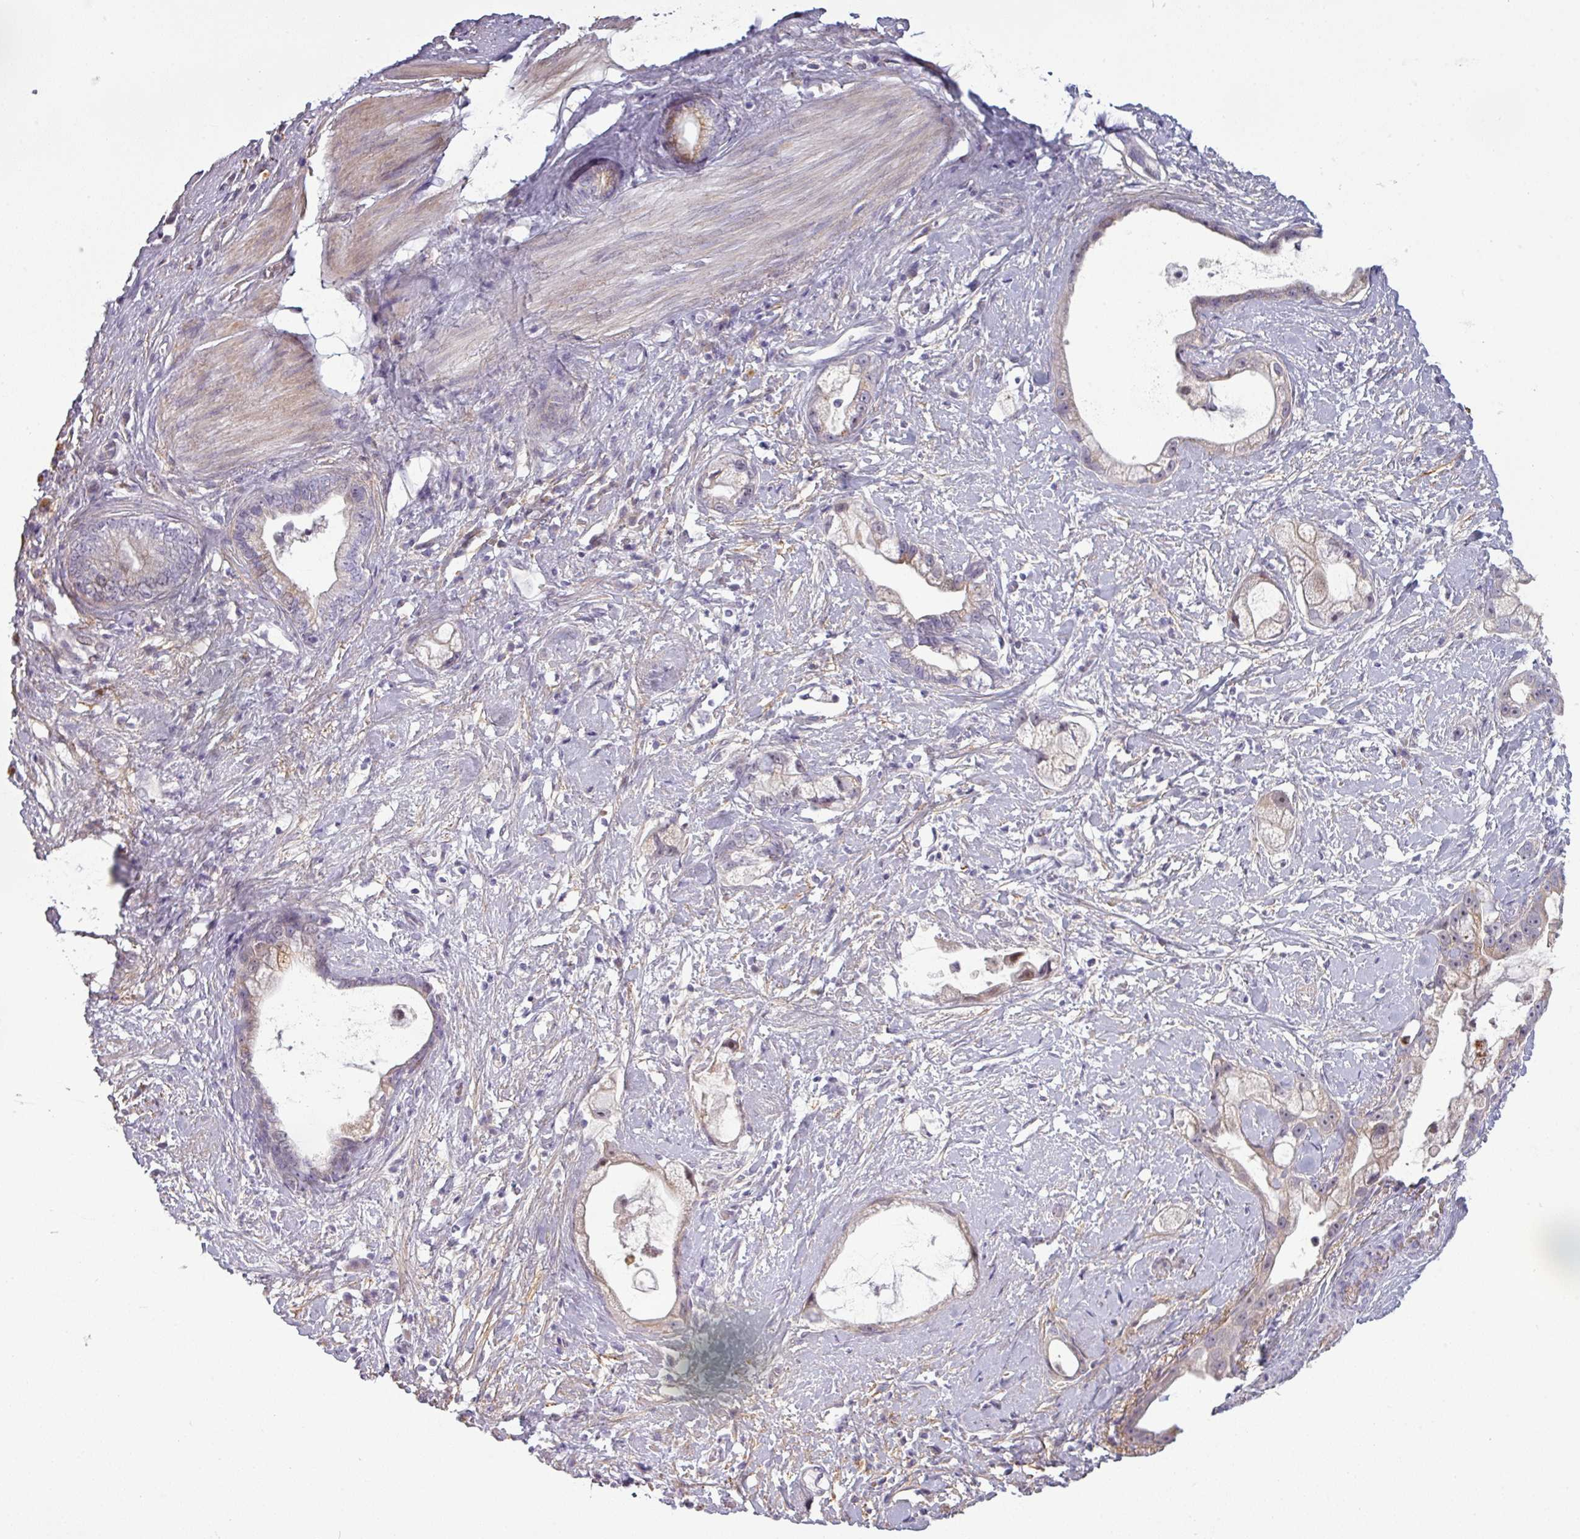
{"staining": {"intensity": "weak", "quantity": "<25%", "location": "cytoplasmic/membranous"}, "tissue": "stomach cancer", "cell_type": "Tumor cells", "image_type": "cancer", "snomed": [{"axis": "morphology", "description": "Adenocarcinoma, NOS"}, {"axis": "topography", "description": "Stomach"}], "caption": "Stomach cancer (adenocarcinoma) stained for a protein using immunohistochemistry (IHC) displays no positivity tumor cells.", "gene": "C2orf16", "patient": {"sex": "male", "age": 55}}